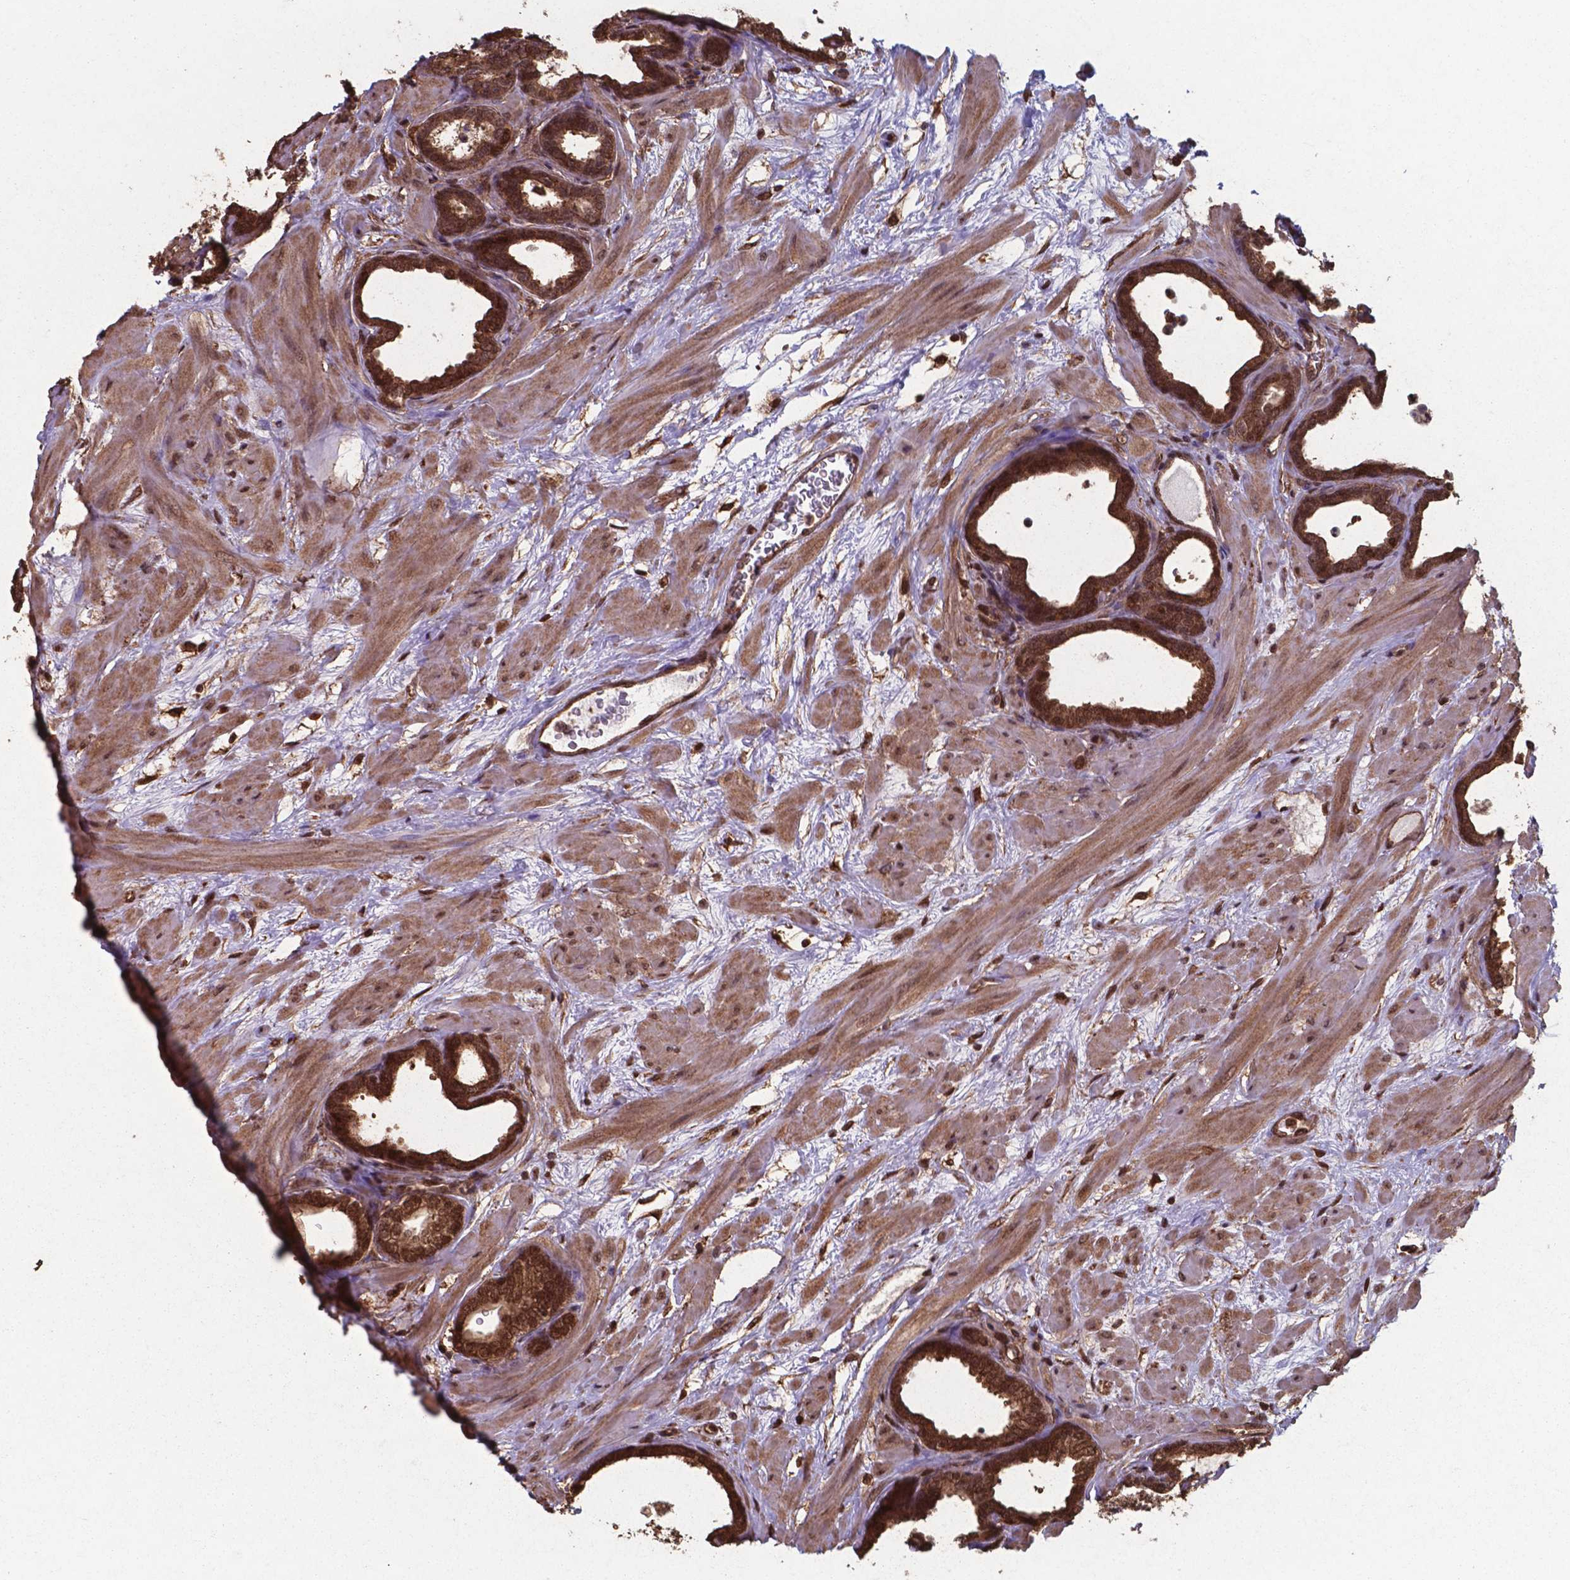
{"staining": {"intensity": "strong", "quantity": ">75%", "location": "cytoplasmic/membranous,nuclear"}, "tissue": "prostate", "cell_type": "Glandular cells", "image_type": "normal", "snomed": [{"axis": "morphology", "description": "Normal tissue, NOS"}, {"axis": "topography", "description": "Prostate"}], "caption": "Prostate stained for a protein (brown) displays strong cytoplasmic/membranous,nuclear positive positivity in approximately >75% of glandular cells.", "gene": "CHP2", "patient": {"sex": "male", "age": 37}}